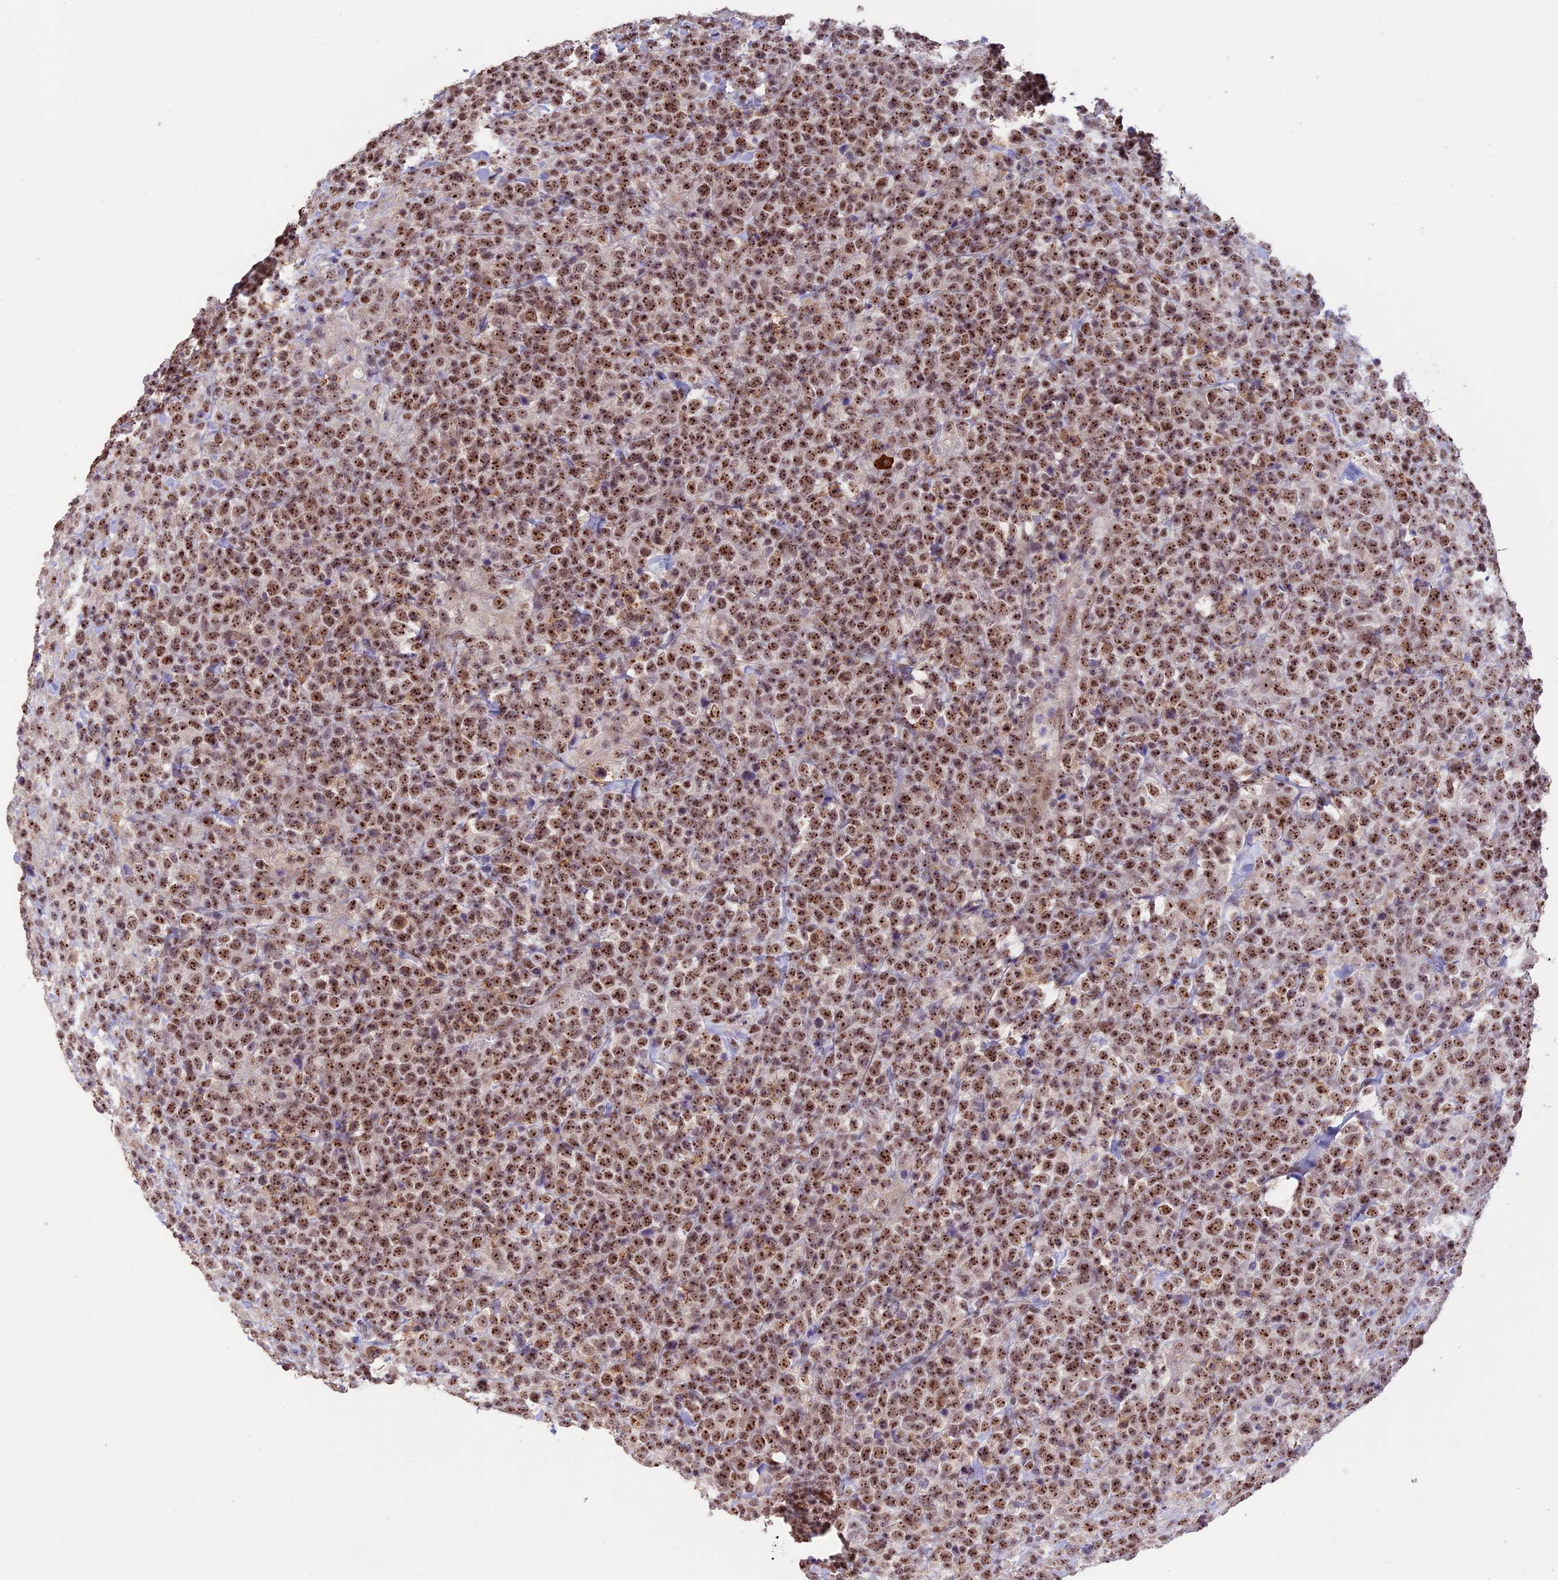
{"staining": {"intensity": "moderate", "quantity": ">75%", "location": "nuclear"}, "tissue": "lymphoma", "cell_type": "Tumor cells", "image_type": "cancer", "snomed": [{"axis": "morphology", "description": "Malignant lymphoma, non-Hodgkin's type, High grade"}, {"axis": "topography", "description": "Colon"}], "caption": "Immunohistochemical staining of malignant lymphoma, non-Hodgkin's type (high-grade) shows medium levels of moderate nuclear protein staining in about >75% of tumor cells. Using DAB (3,3'-diaminobenzidine) (brown) and hematoxylin (blue) stains, captured at high magnification using brightfield microscopy.", "gene": "POLR1G", "patient": {"sex": "female", "age": 53}}